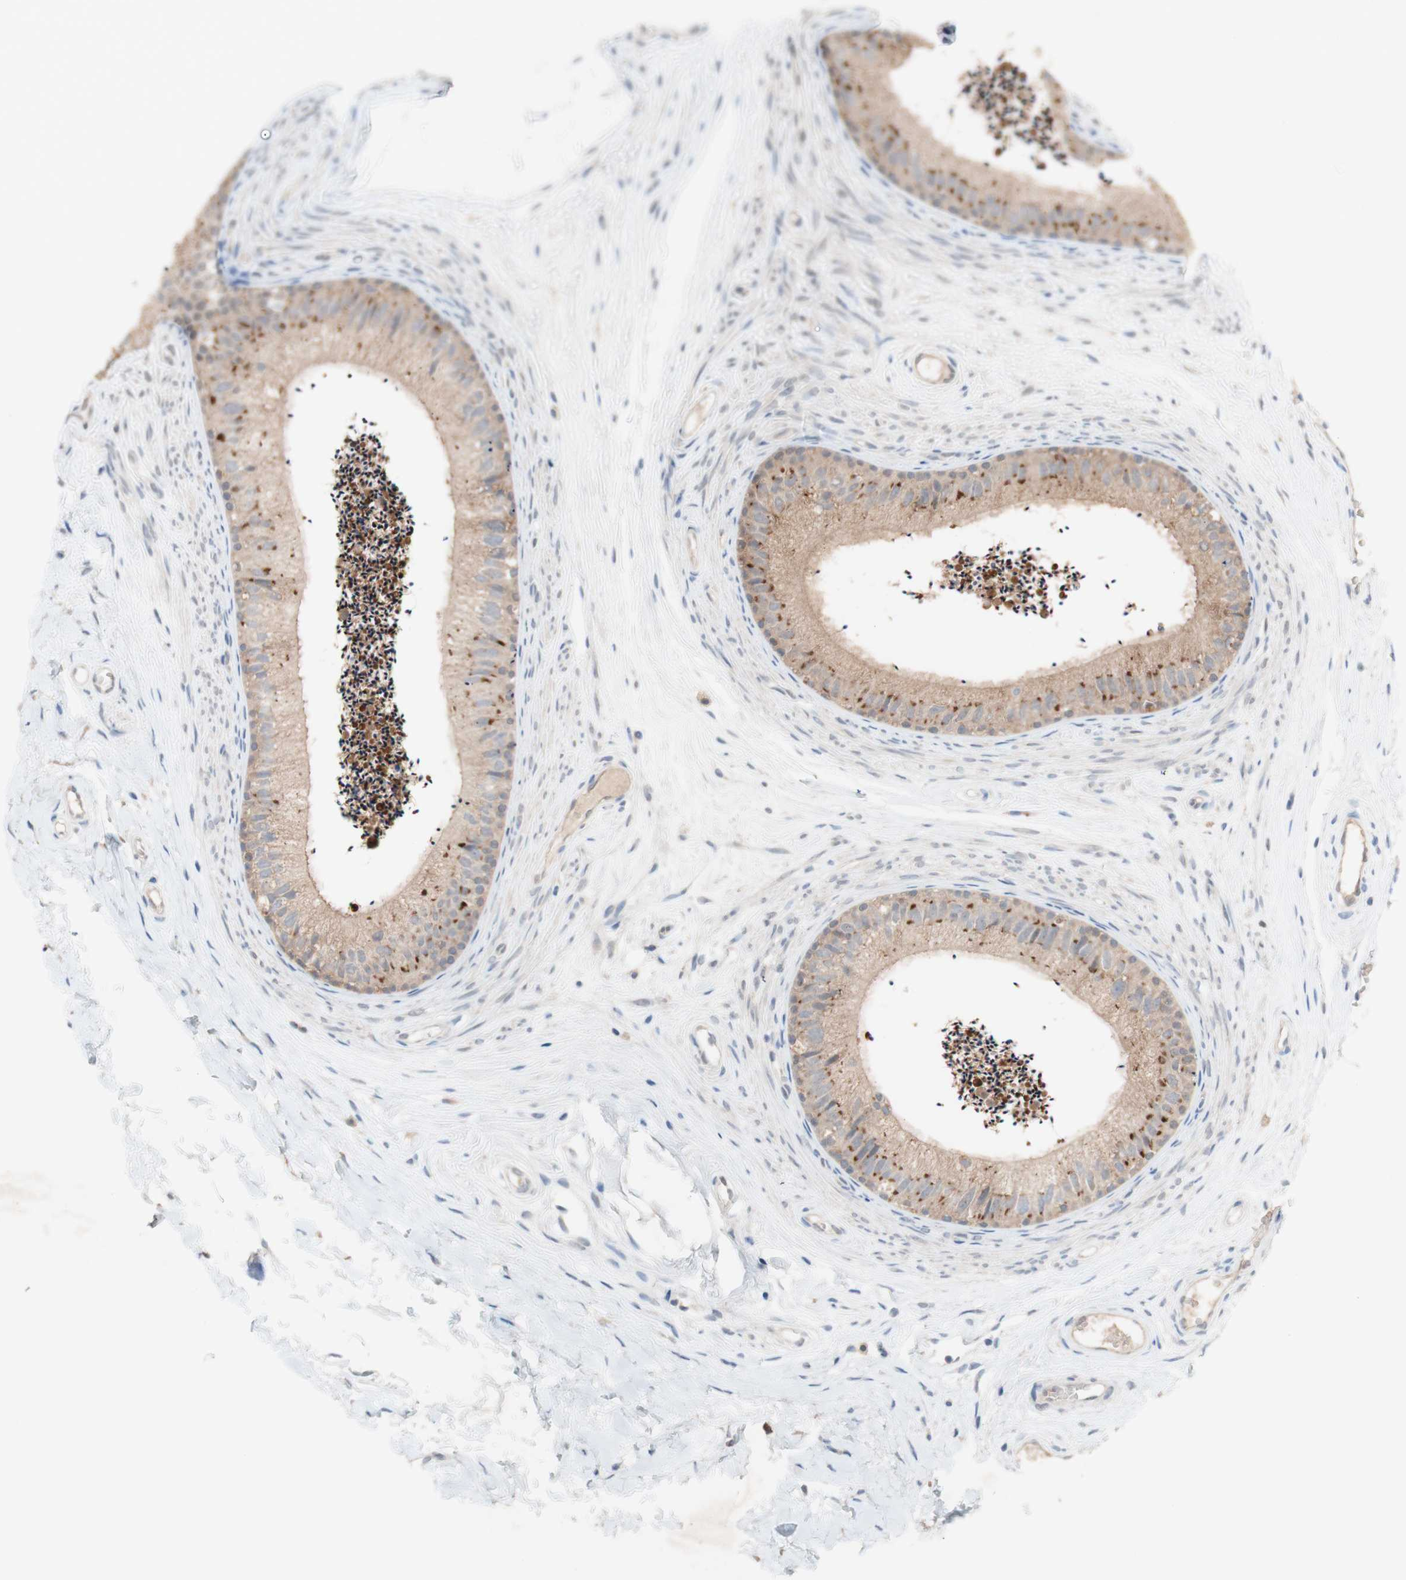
{"staining": {"intensity": "moderate", "quantity": ">75%", "location": "cytoplasmic/membranous"}, "tissue": "epididymis", "cell_type": "Glandular cells", "image_type": "normal", "snomed": [{"axis": "morphology", "description": "Normal tissue, NOS"}, {"axis": "topography", "description": "Epididymis"}], "caption": "Protein expression analysis of benign epididymis displays moderate cytoplasmic/membranous positivity in about >75% of glandular cells.", "gene": "PEX2", "patient": {"sex": "male", "age": 56}}